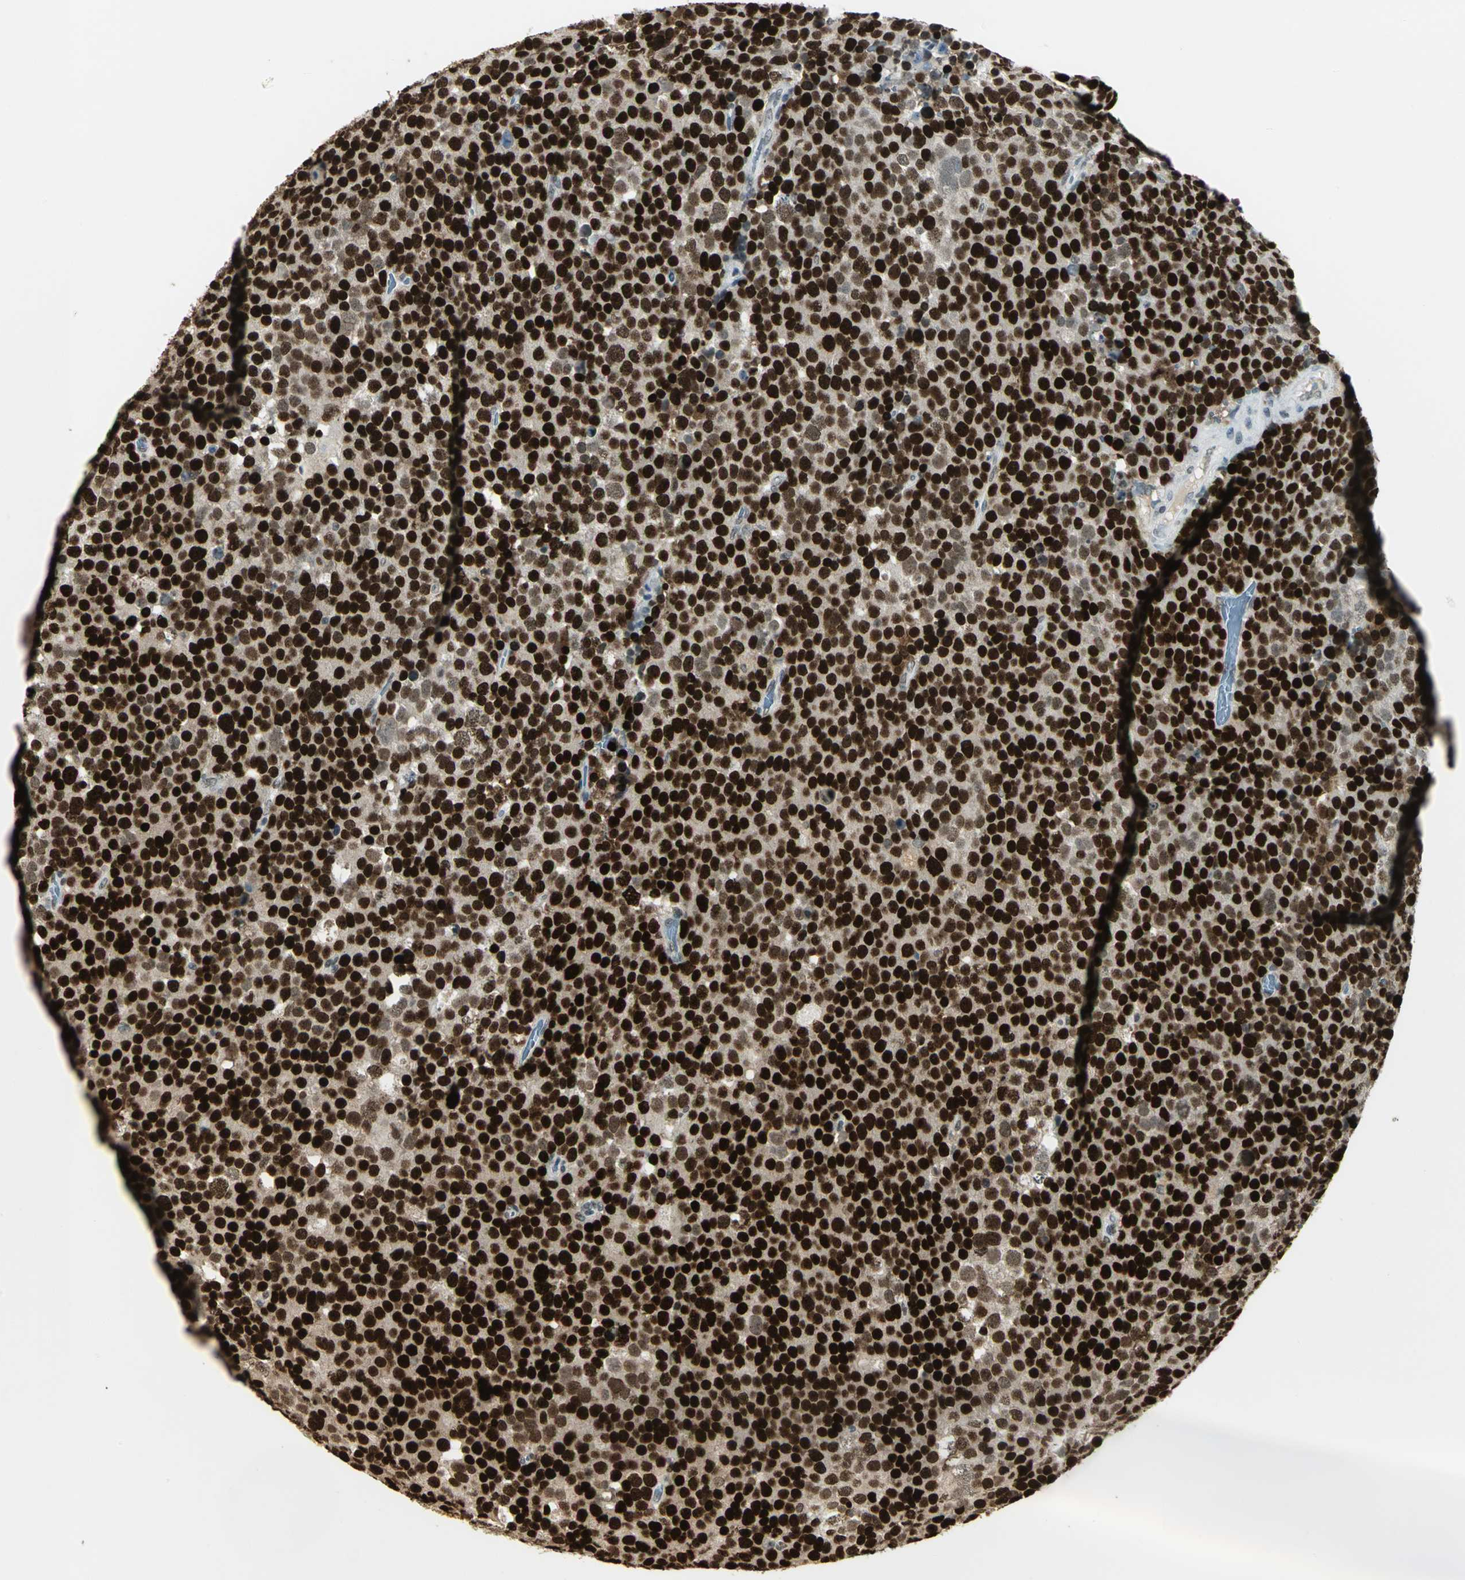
{"staining": {"intensity": "strong", "quantity": ">75%", "location": "nuclear"}, "tissue": "testis cancer", "cell_type": "Tumor cells", "image_type": "cancer", "snomed": [{"axis": "morphology", "description": "Seminoma, NOS"}, {"axis": "topography", "description": "Testis"}], "caption": "The photomicrograph exhibits a brown stain indicating the presence of a protein in the nuclear of tumor cells in testis cancer. The protein is stained brown, and the nuclei are stained in blue (DAB IHC with brightfield microscopy, high magnification).", "gene": "CBX3", "patient": {"sex": "male", "age": 71}}